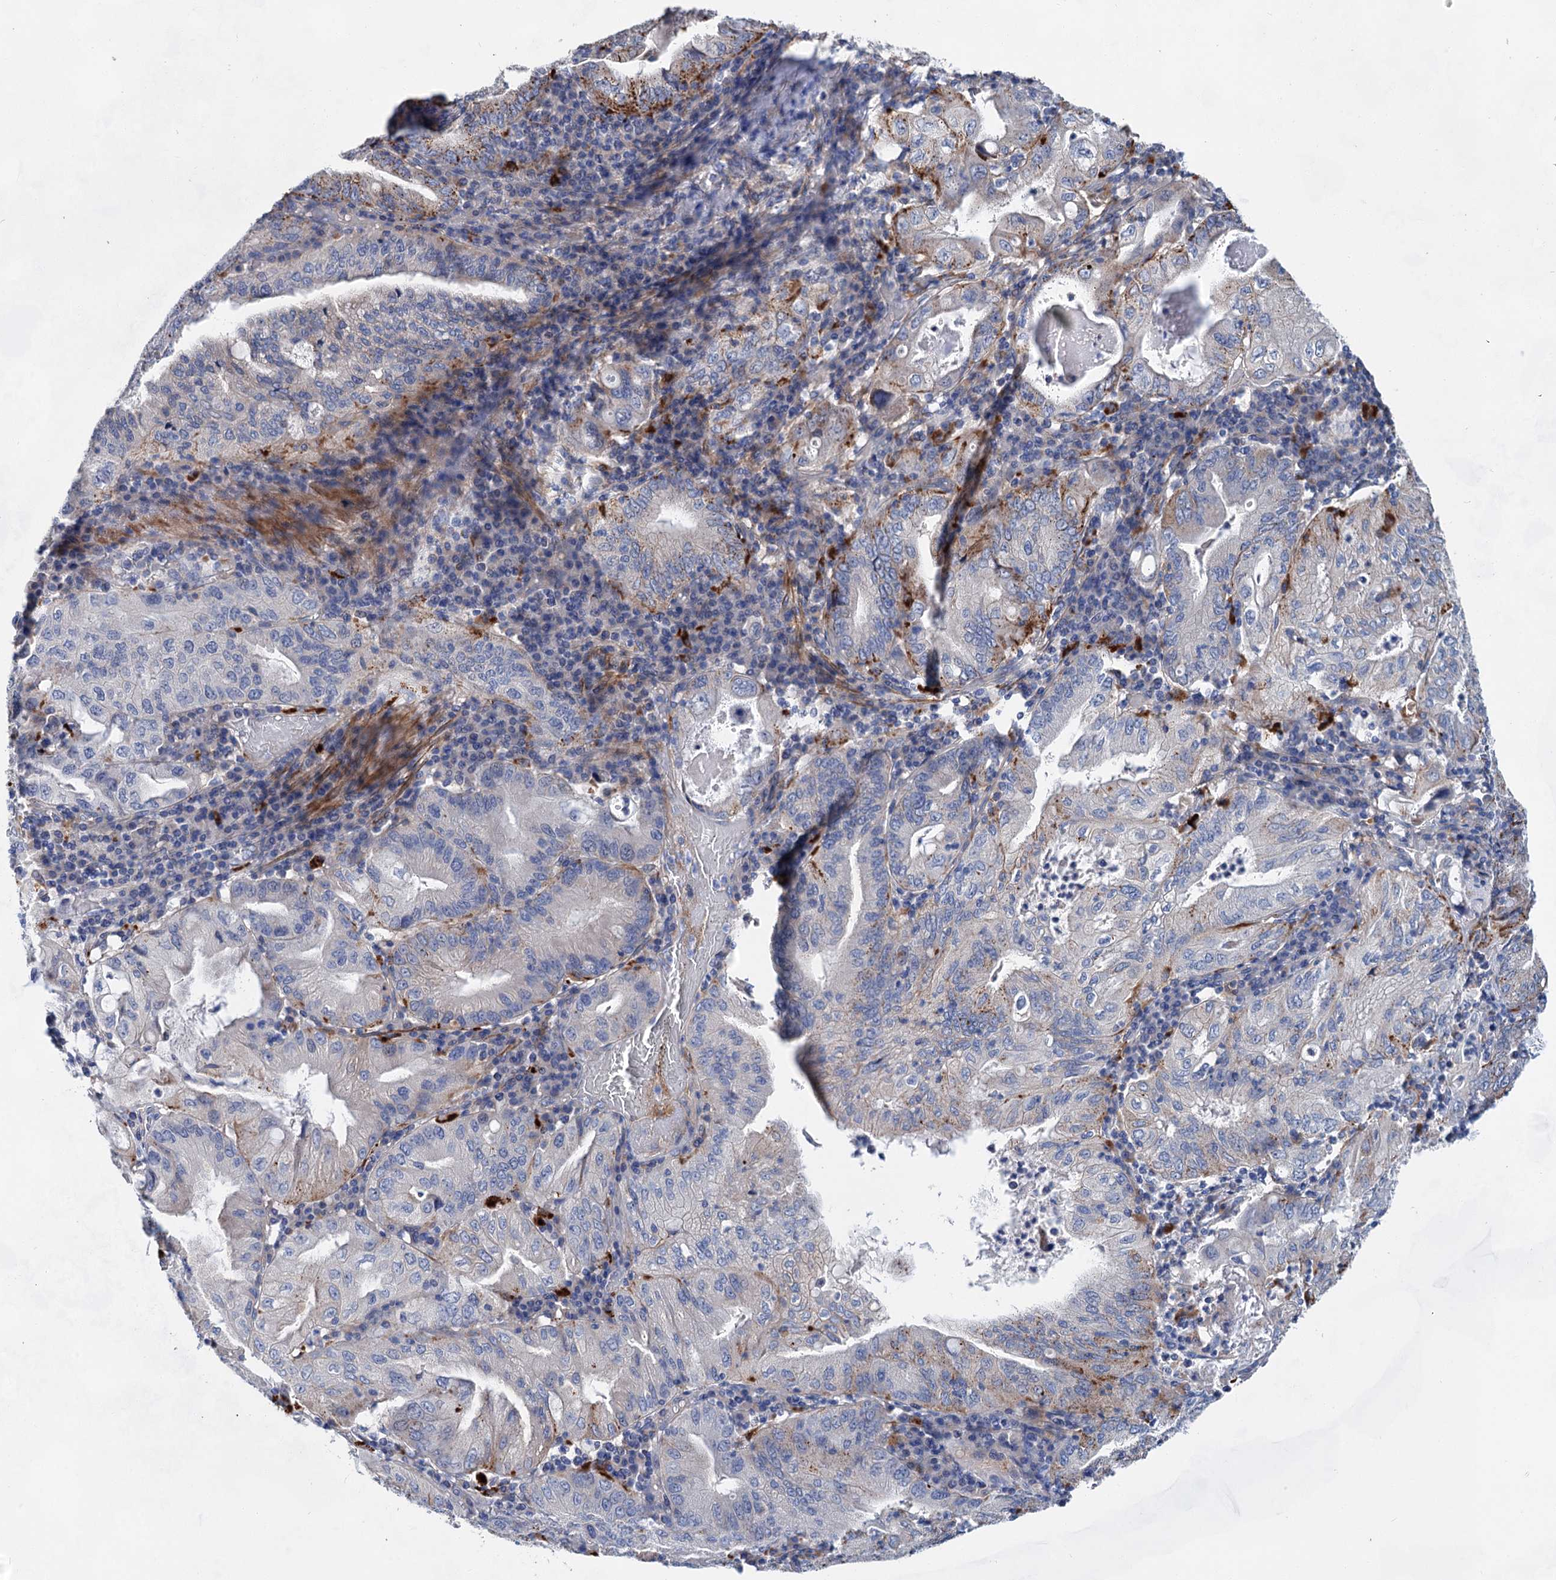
{"staining": {"intensity": "negative", "quantity": "none", "location": "none"}, "tissue": "stomach cancer", "cell_type": "Tumor cells", "image_type": "cancer", "snomed": [{"axis": "morphology", "description": "Normal tissue, NOS"}, {"axis": "morphology", "description": "Adenocarcinoma, NOS"}, {"axis": "topography", "description": "Esophagus"}, {"axis": "topography", "description": "Stomach, upper"}, {"axis": "topography", "description": "Peripheral nerve tissue"}], "caption": "An IHC histopathology image of stomach cancer (adenocarcinoma) is shown. There is no staining in tumor cells of stomach cancer (adenocarcinoma). (DAB immunohistochemistry (IHC) with hematoxylin counter stain).", "gene": "GPR155", "patient": {"sex": "male", "age": 62}}